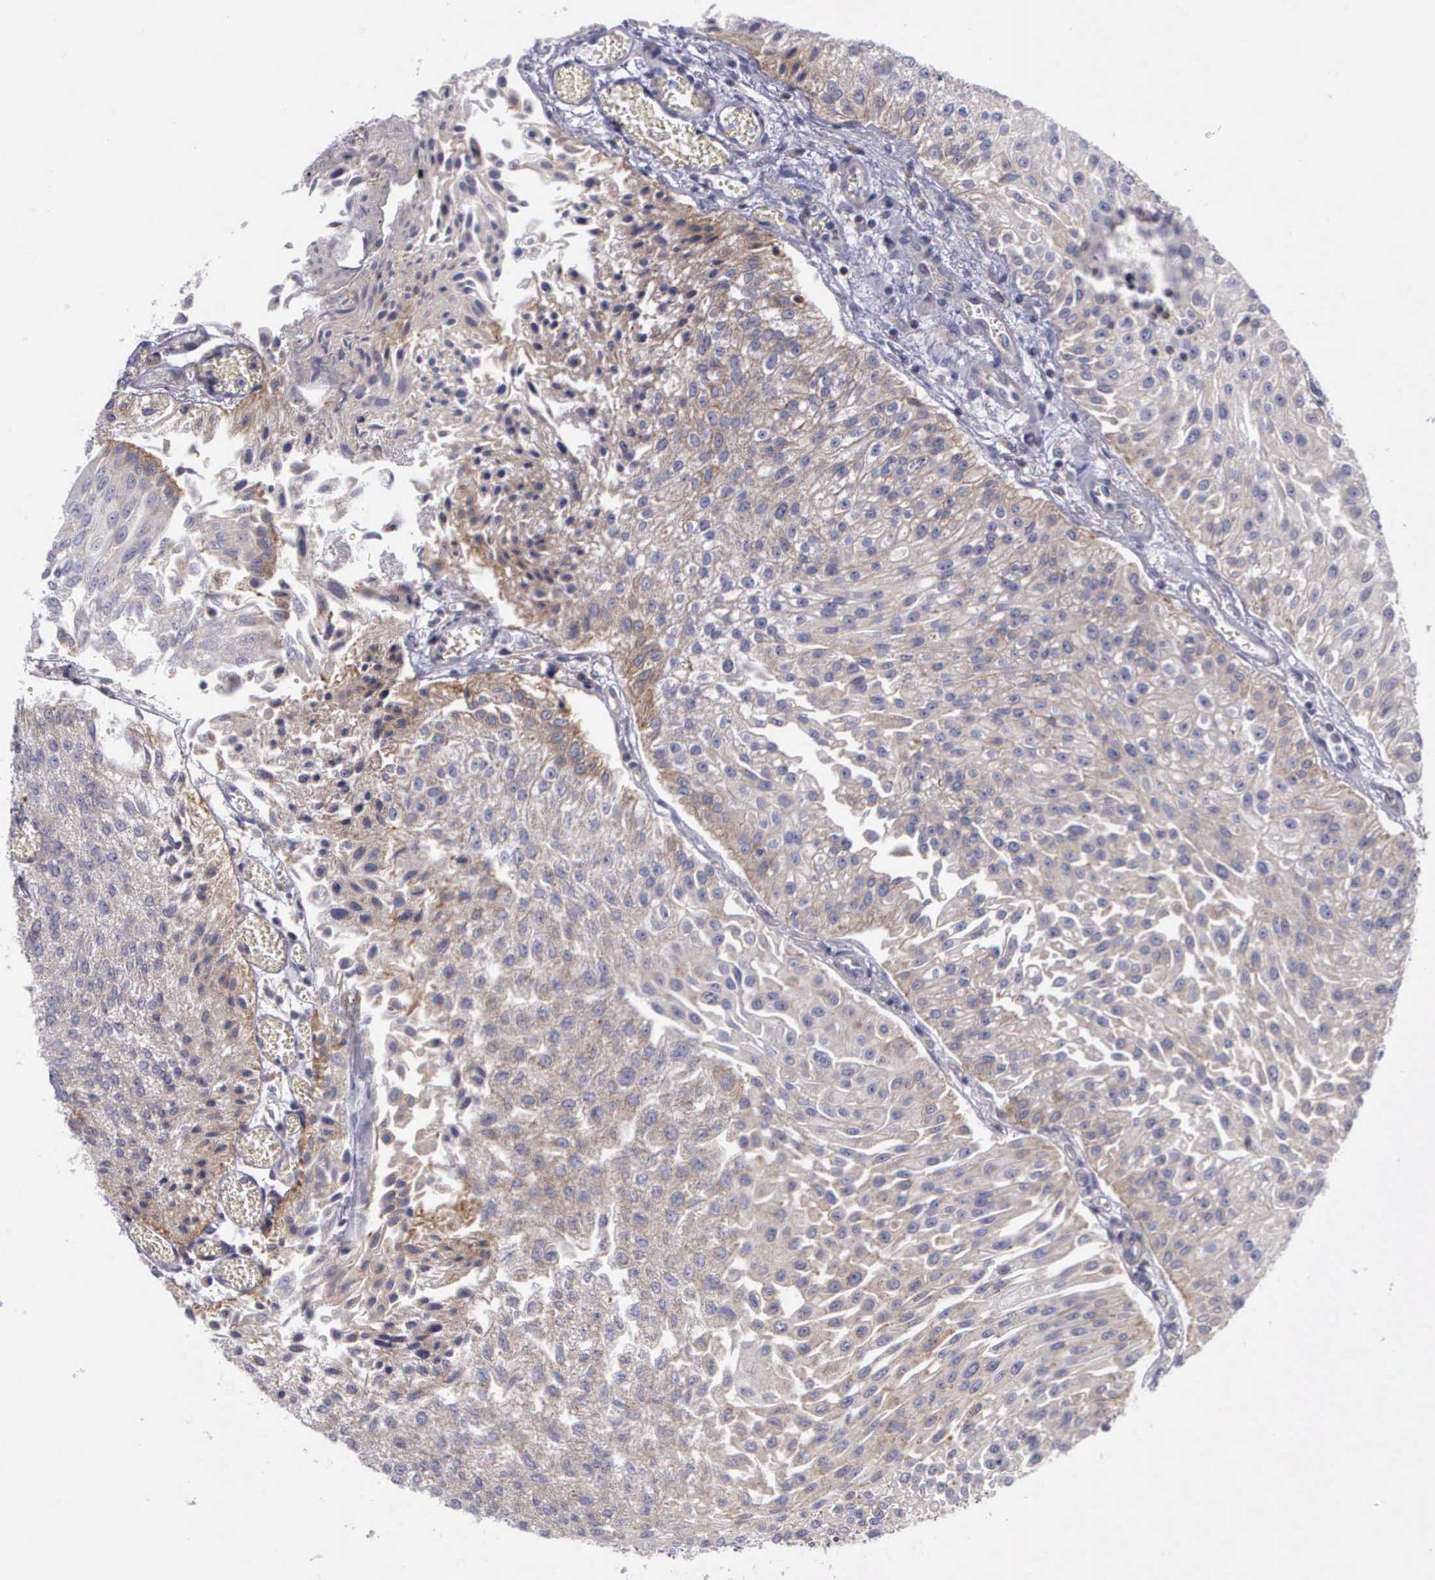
{"staining": {"intensity": "weak", "quantity": "<25%", "location": "cytoplasmic/membranous"}, "tissue": "urothelial cancer", "cell_type": "Tumor cells", "image_type": "cancer", "snomed": [{"axis": "morphology", "description": "Urothelial carcinoma, Low grade"}, {"axis": "topography", "description": "Urinary bladder"}], "caption": "Micrograph shows no protein staining in tumor cells of low-grade urothelial carcinoma tissue.", "gene": "MICAL3", "patient": {"sex": "male", "age": 86}}